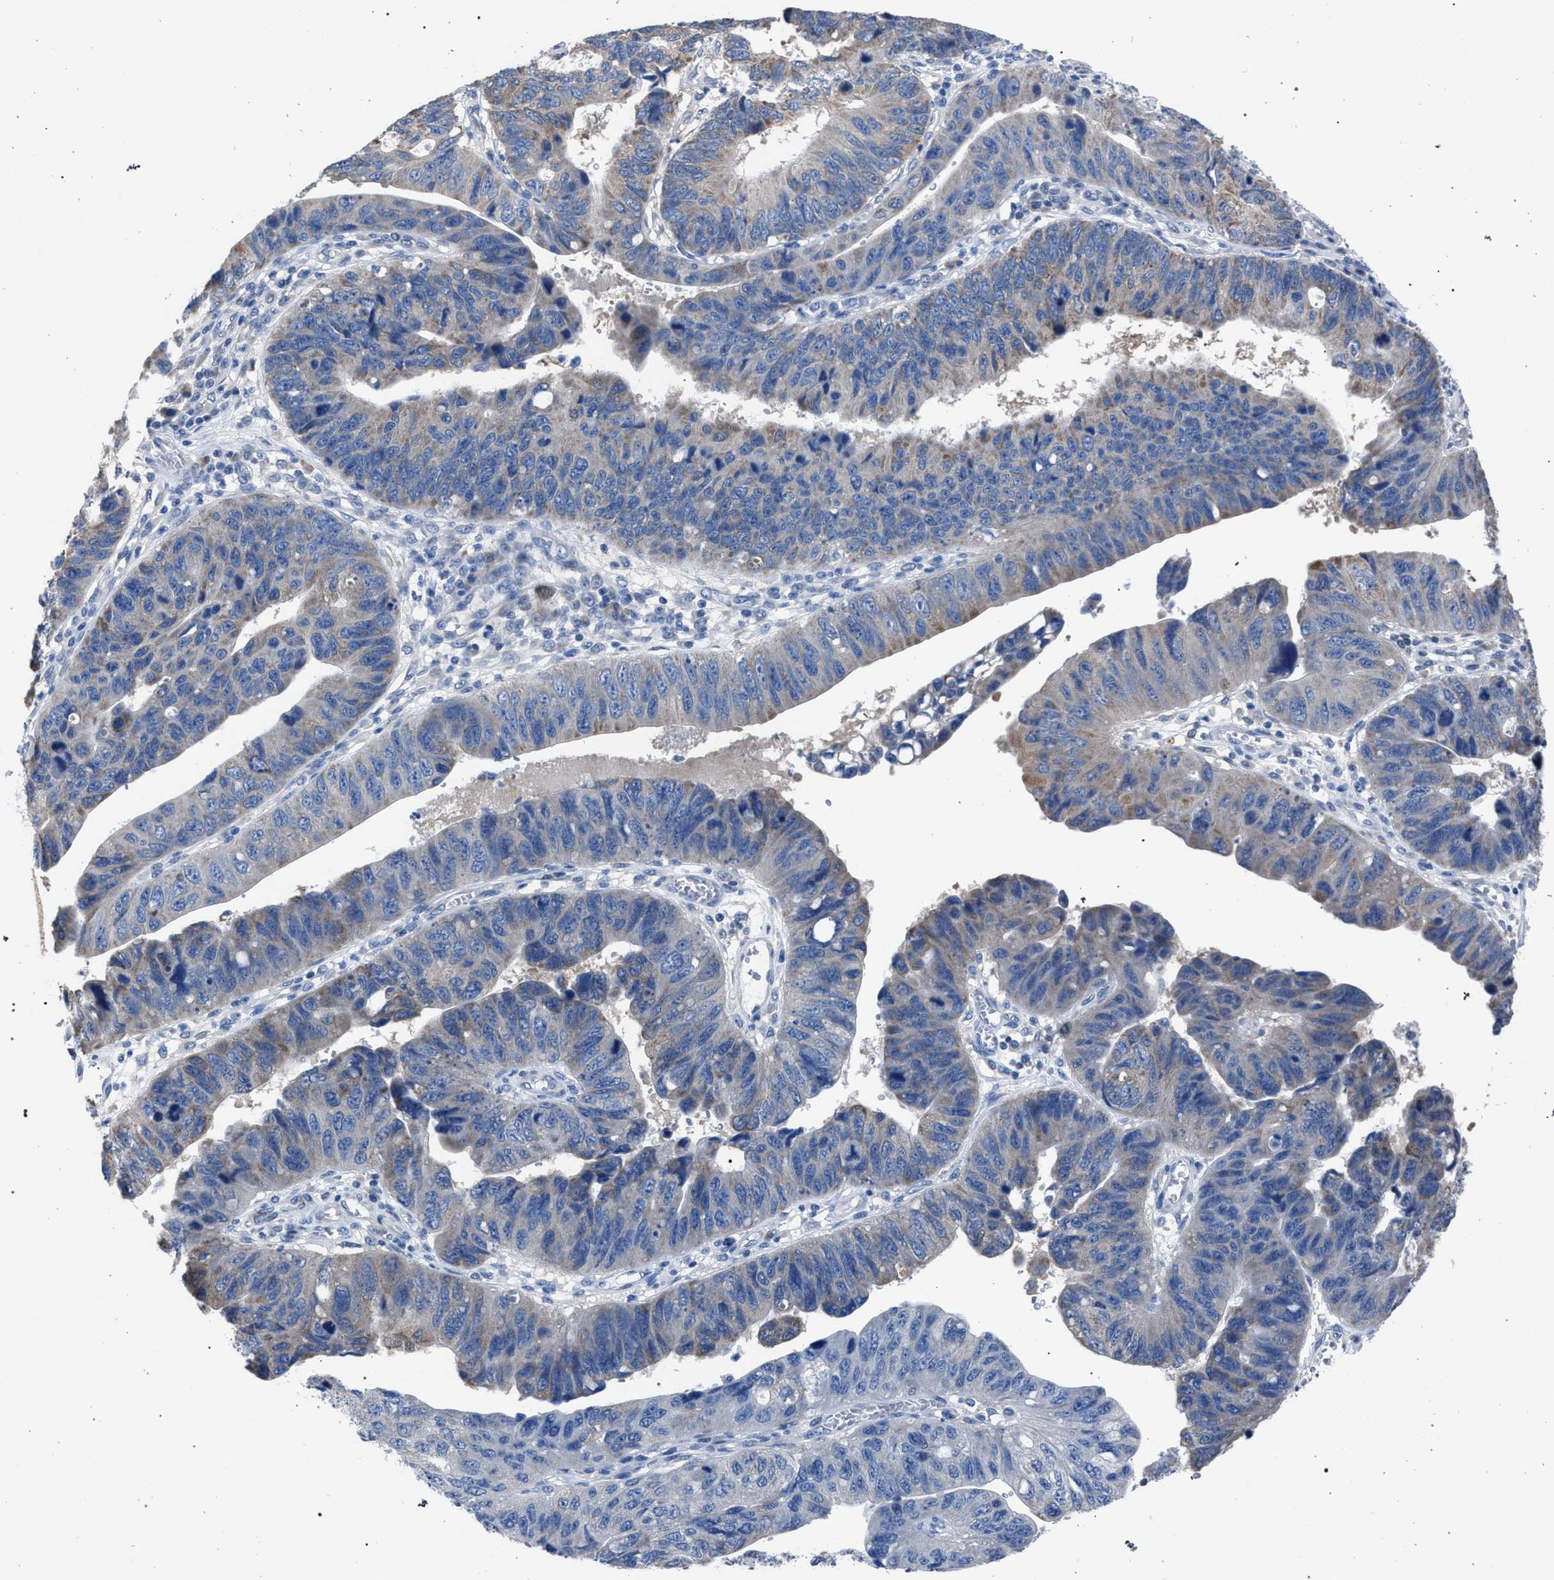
{"staining": {"intensity": "negative", "quantity": "none", "location": "none"}, "tissue": "stomach cancer", "cell_type": "Tumor cells", "image_type": "cancer", "snomed": [{"axis": "morphology", "description": "Adenocarcinoma, NOS"}, {"axis": "topography", "description": "Stomach"}], "caption": "High magnification brightfield microscopy of stomach cancer stained with DAB (3,3'-diaminobenzidine) (brown) and counterstained with hematoxylin (blue): tumor cells show no significant expression.", "gene": "CRYZ", "patient": {"sex": "male", "age": 59}}